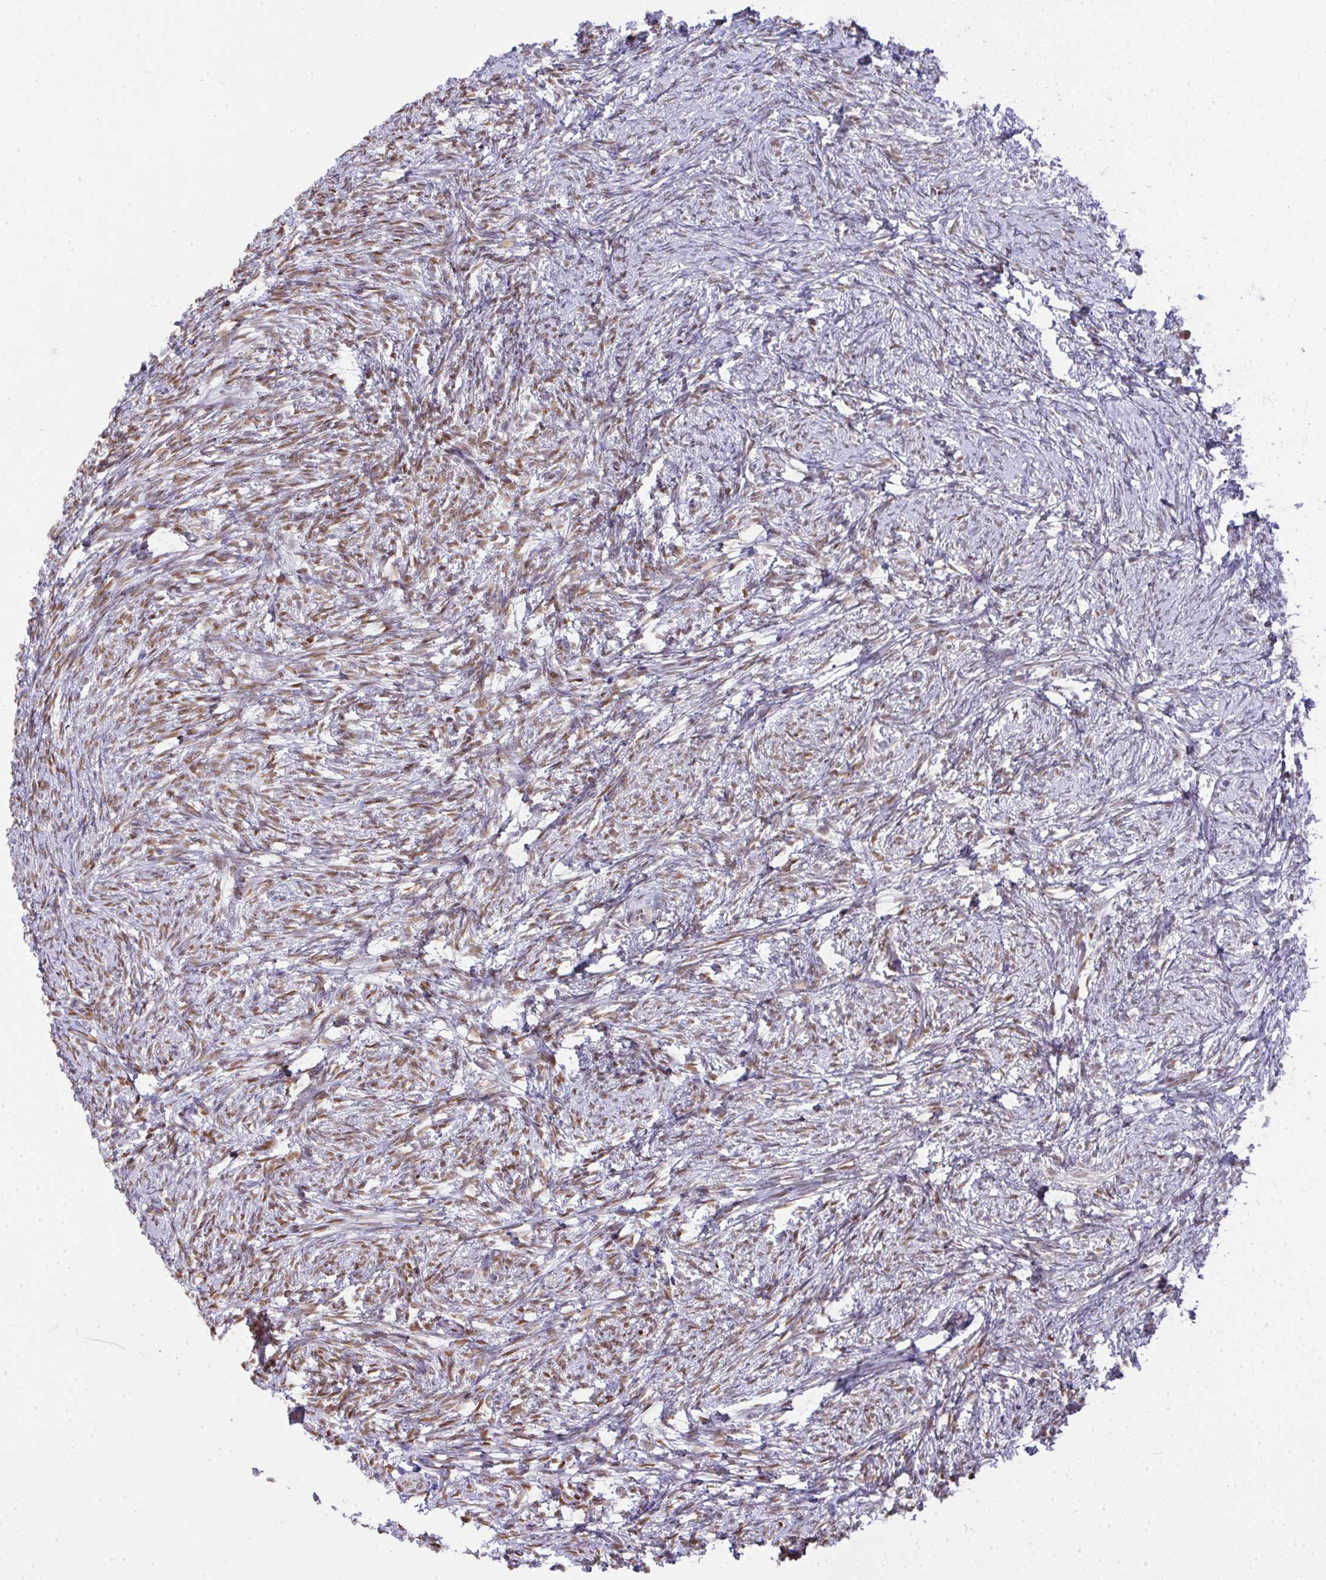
{"staining": {"intensity": "weak", "quantity": ">75%", "location": "nuclear"}, "tissue": "ovary", "cell_type": "Follicle cells", "image_type": "normal", "snomed": [{"axis": "morphology", "description": "Normal tissue, NOS"}, {"axis": "topography", "description": "Ovary"}], "caption": "Immunohistochemistry of benign human ovary shows low levels of weak nuclear positivity in approximately >75% of follicle cells. The protein of interest is shown in brown color, while the nuclei are stained blue.", "gene": "BBX", "patient": {"sex": "female", "age": 41}}